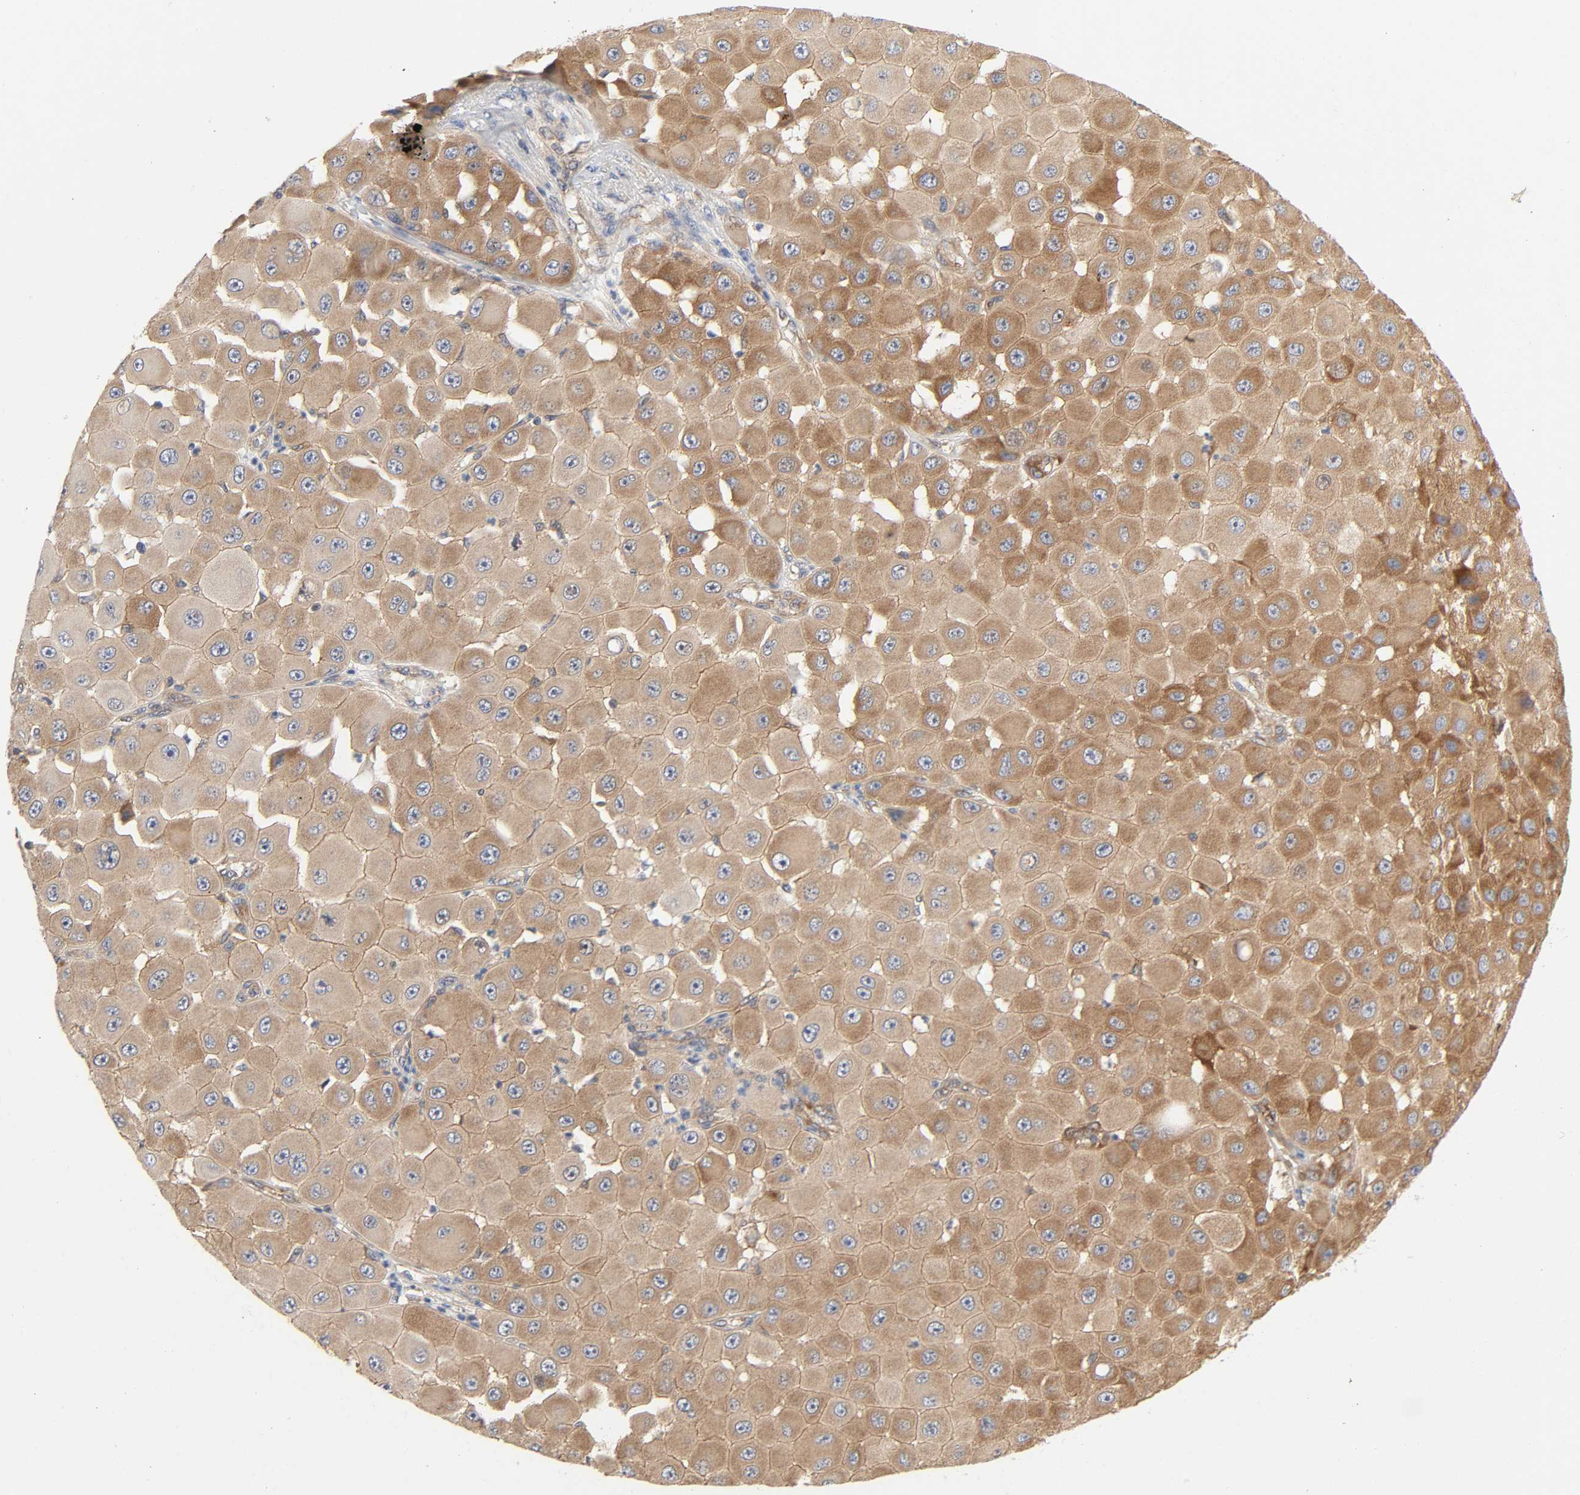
{"staining": {"intensity": "moderate", "quantity": ">75%", "location": "cytoplasmic/membranous"}, "tissue": "melanoma", "cell_type": "Tumor cells", "image_type": "cancer", "snomed": [{"axis": "morphology", "description": "Malignant melanoma, NOS"}, {"axis": "topography", "description": "Skin"}], "caption": "Melanoma tissue shows moderate cytoplasmic/membranous staining in approximately >75% of tumor cells The staining was performed using DAB to visualize the protein expression in brown, while the nuclei were stained in blue with hematoxylin (Magnification: 20x).", "gene": "SCHIP1", "patient": {"sex": "female", "age": 81}}